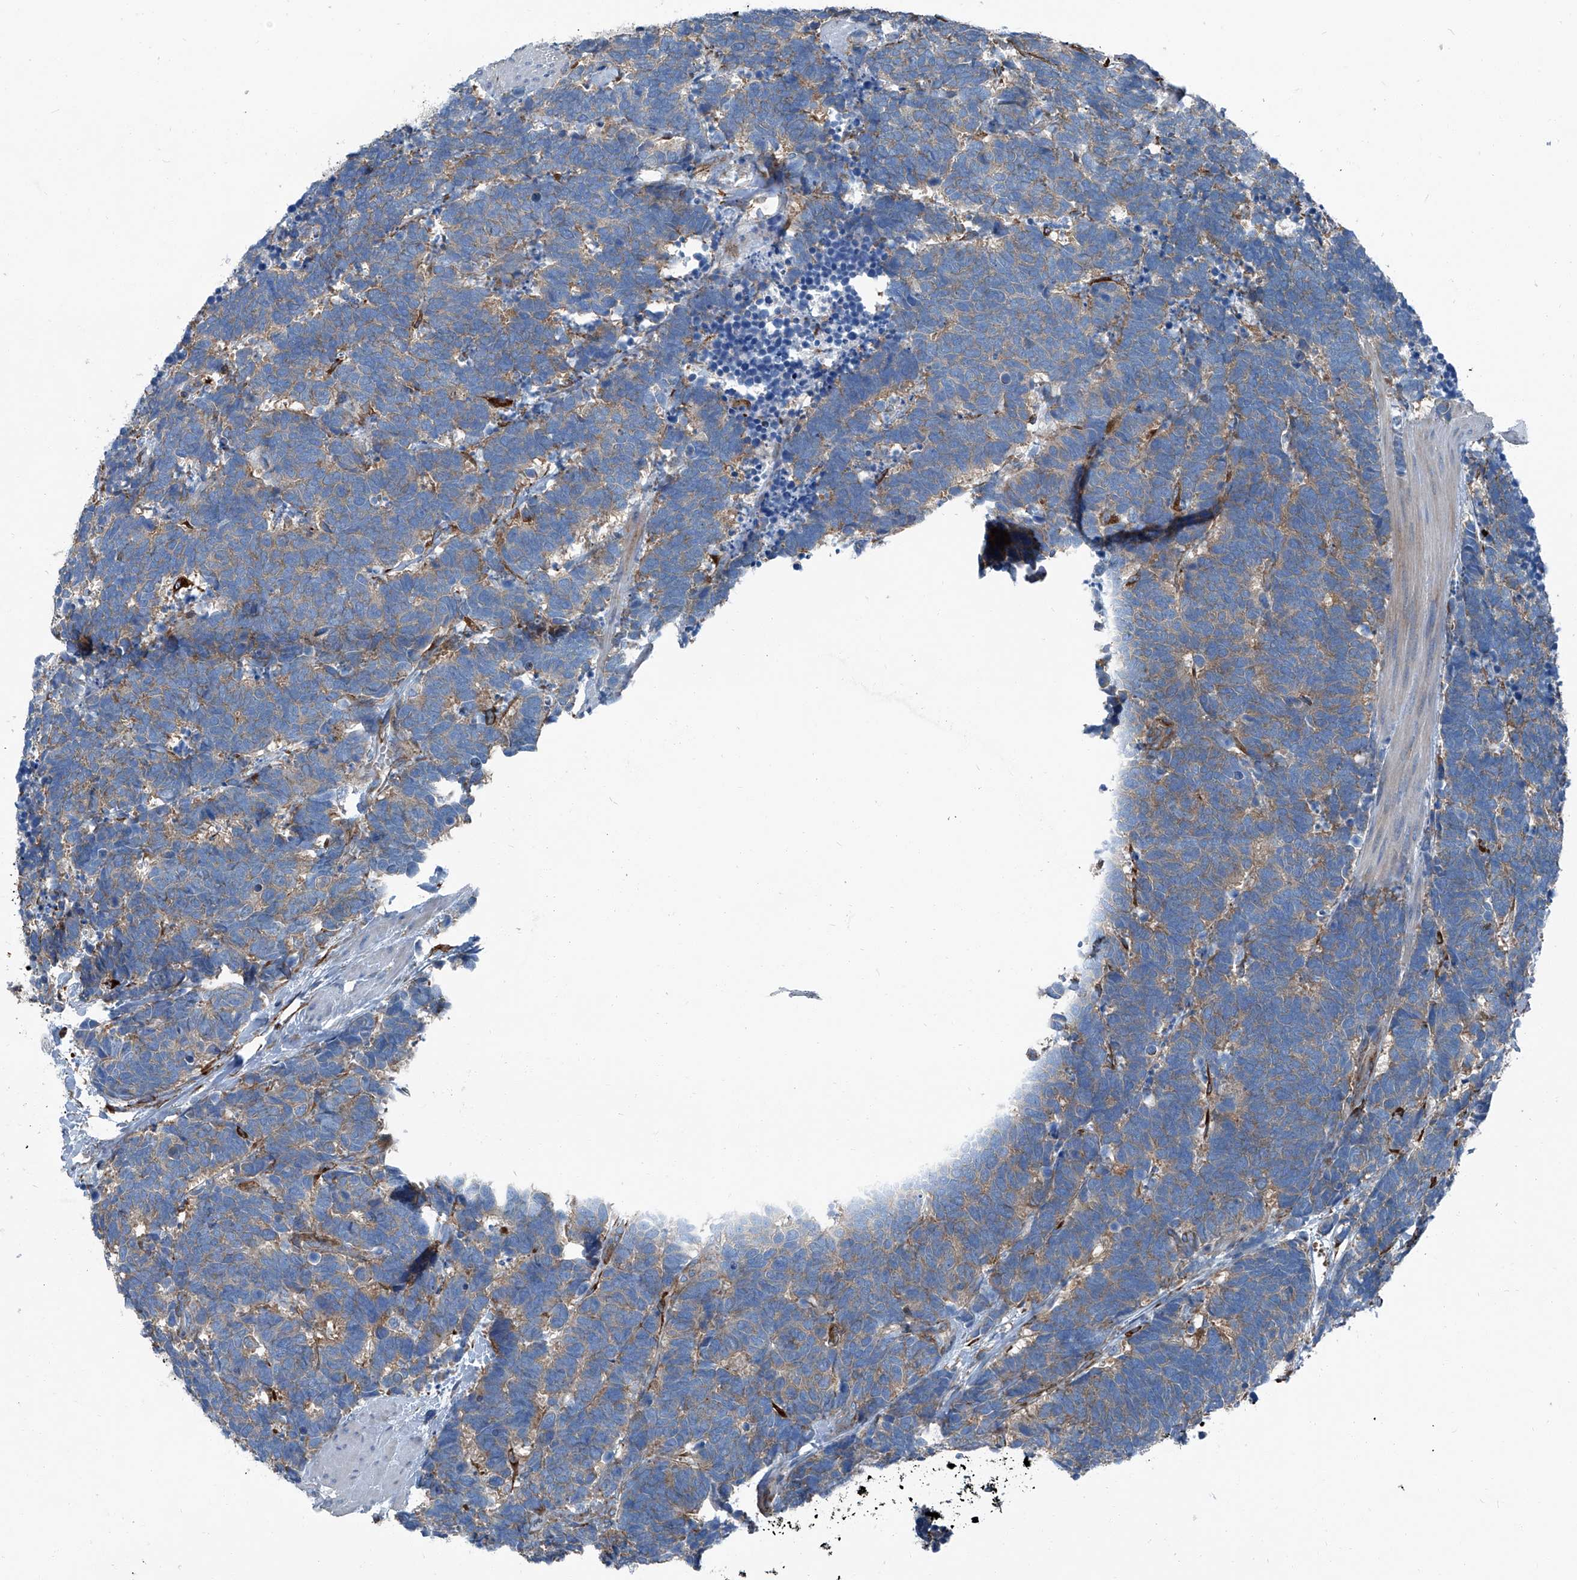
{"staining": {"intensity": "moderate", "quantity": ">75%", "location": "cytoplasmic/membranous"}, "tissue": "carcinoid", "cell_type": "Tumor cells", "image_type": "cancer", "snomed": [{"axis": "morphology", "description": "Carcinoma, NOS"}, {"axis": "morphology", "description": "Carcinoid, malignant, NOS"}, {"axis": "topography", "description": "Urinary bladder"}], "caption": "This micrograph reveals IHC staining of human carcinoid, with medium moderate cytoplasmic/membranous positivity in approximately >75% of tumor cells.", "gene": "SEPTIN7", "patient": {"sex": "male", "age": 57}}